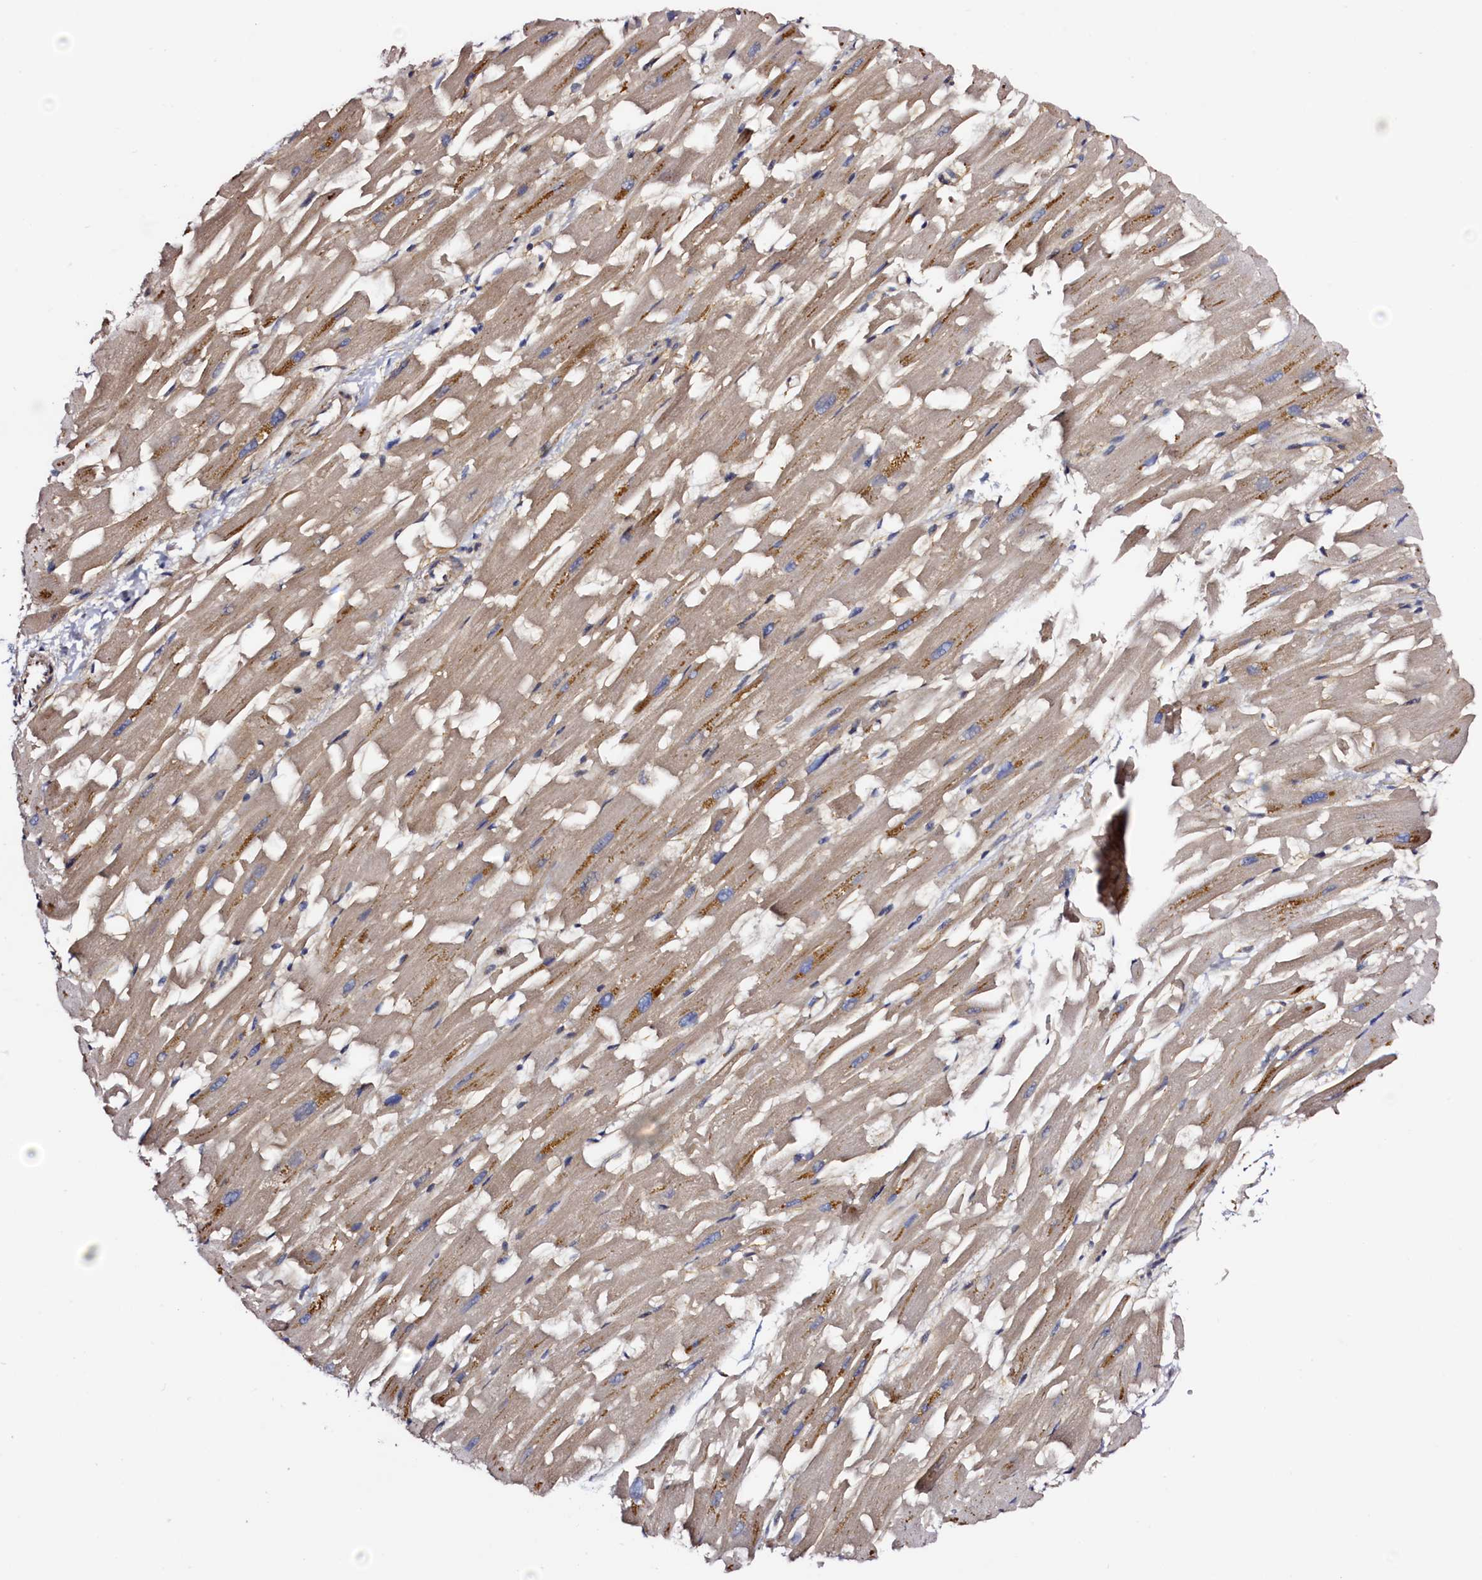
{"staining": {"intensity": "moderate", "quantity": ">75%", "location": "cytoplasmic/membranous"}, "tissue": "heart muscle", "cell_type": "Cardiomyocytes", "image_type": "normal", "snomed": [{"axis": "morphology", "description": "Normal tissue, NOS"}, {"axis": "topography", "description": "Heart"}], "caption": "Immunohistochemical staining of normal heart muscle shows moderate cytoplasmic/membranous protein staining in about >75% of cardiomyocytes.", "gene": "RBFA", "patient": {"sex": "female", "age": 64}}